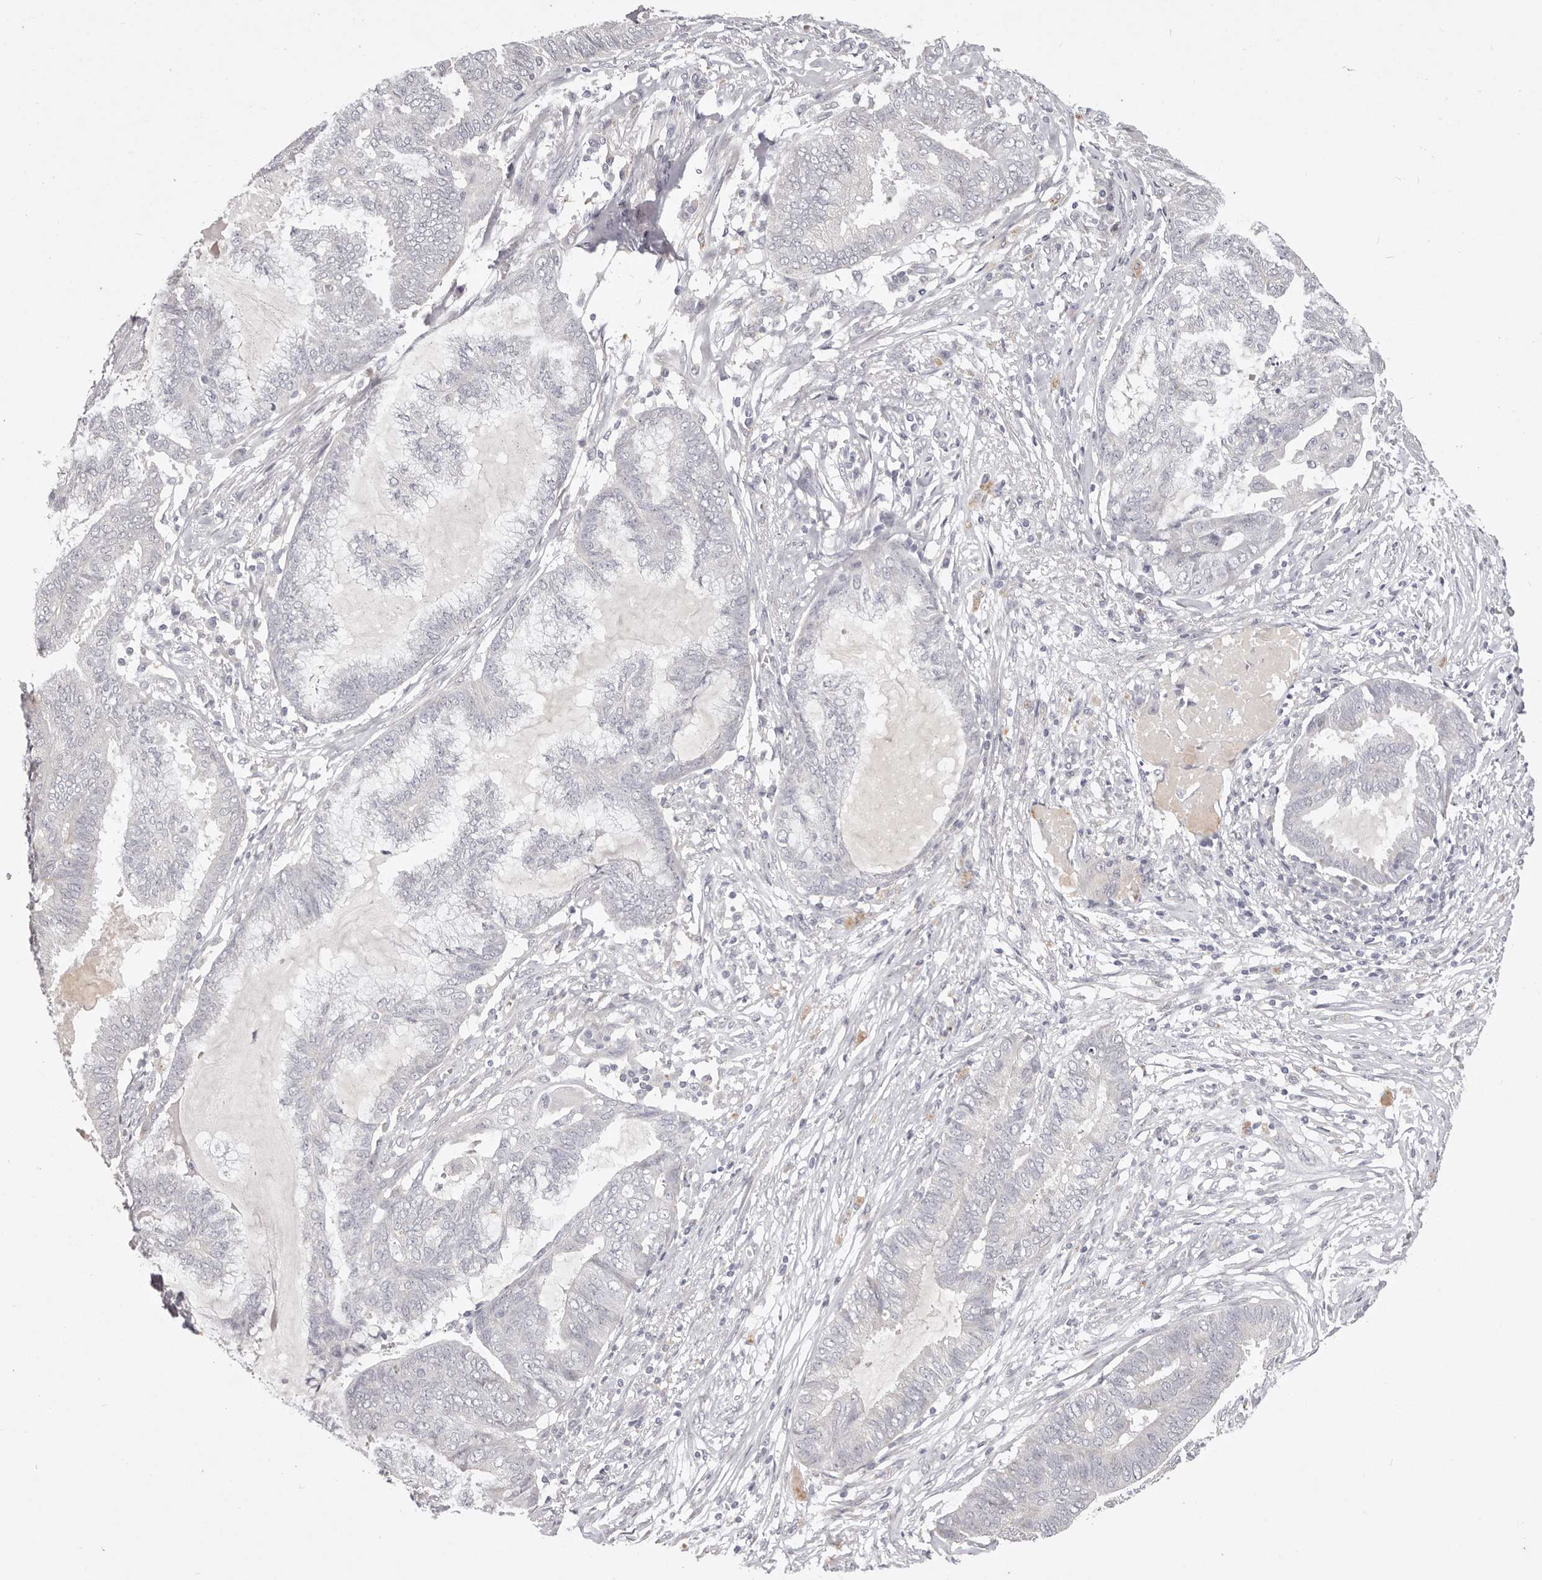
{"staining": {"intensity": "negative", "quantity": "none", "location": "none"}, "tissue": "endometrial cancer", "cell_type": "Tumor cells", "image_type": "cancer", "snomed": [{"axis": "morphology", "description": "Adenocarcinoma, NOS"}, {"axis": "topography", "description": "Endometrium"}], "caption": "Tumor cells are negative for protein expression in human endometrial cancer (adenocarcinoma).", "gene": "GARNL3", "patient": {"sex": "female", "age": 86}}